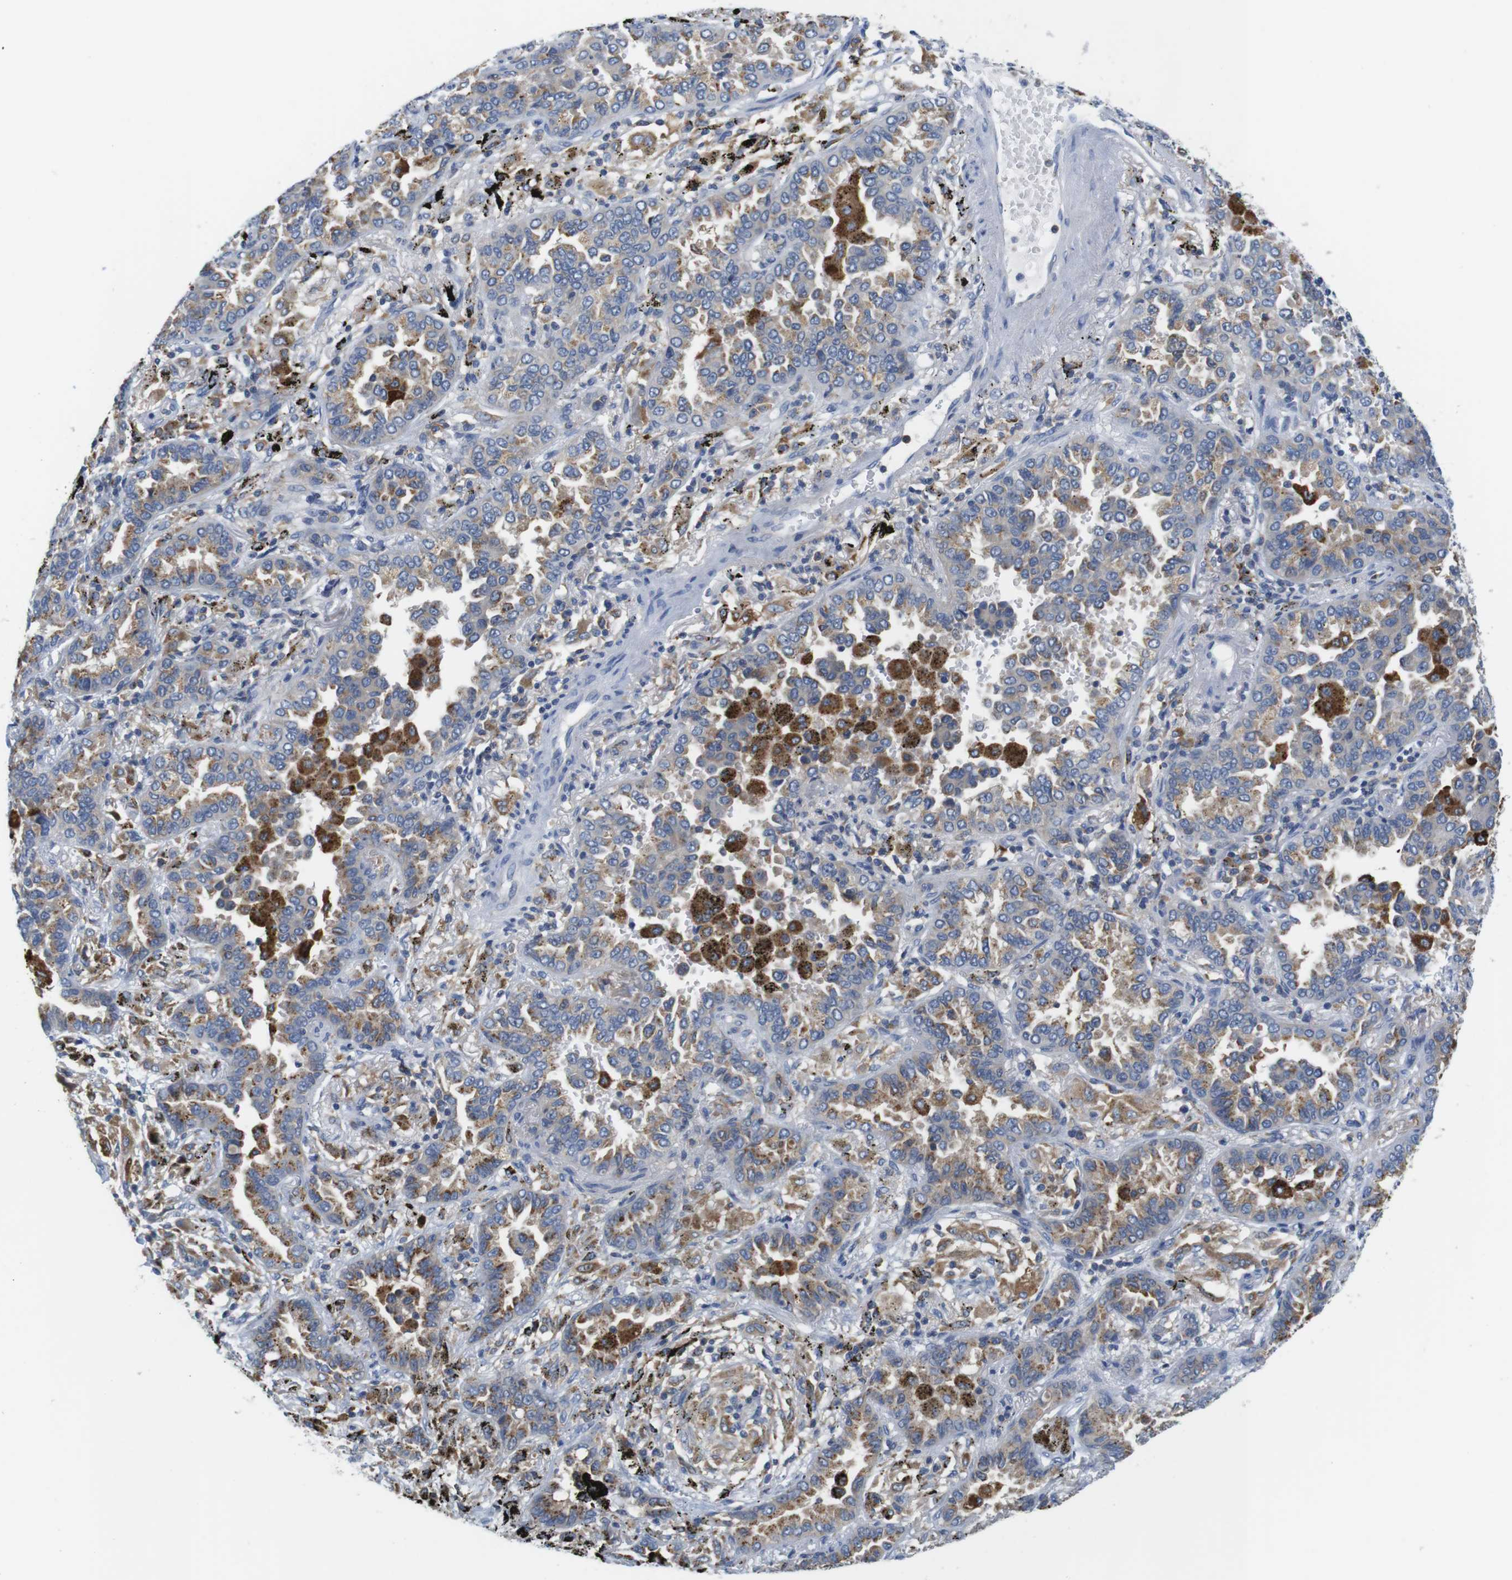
{"staining": {"intensity": "moderate", "quantity": "25%-75%", "location": "cytoplasmic/membranous"}, "tissue": "lung cancer", "cell_type": "Tumor cells", "image_type": "cancer", "snomed": [{"axis": "morphology", "description": "Normal tissue, NOS"}, {"axis": "morphology", "description": "Adenocarcinoma, NOS"}, {"axis": "topography", "description": "Lung"}], "caption": "IHC image of neoplastic tissue: human lung adenocarcinoma stained using immunohistochemistry reveals medium levels of moderate protein expression localized specifically in the cytoplasmic/membranous of tumor cells, appearing as a cytoplasmic/membranous brown color.", "gene": "CNGA2", "patient": {"sex": "male", "age": 59}}